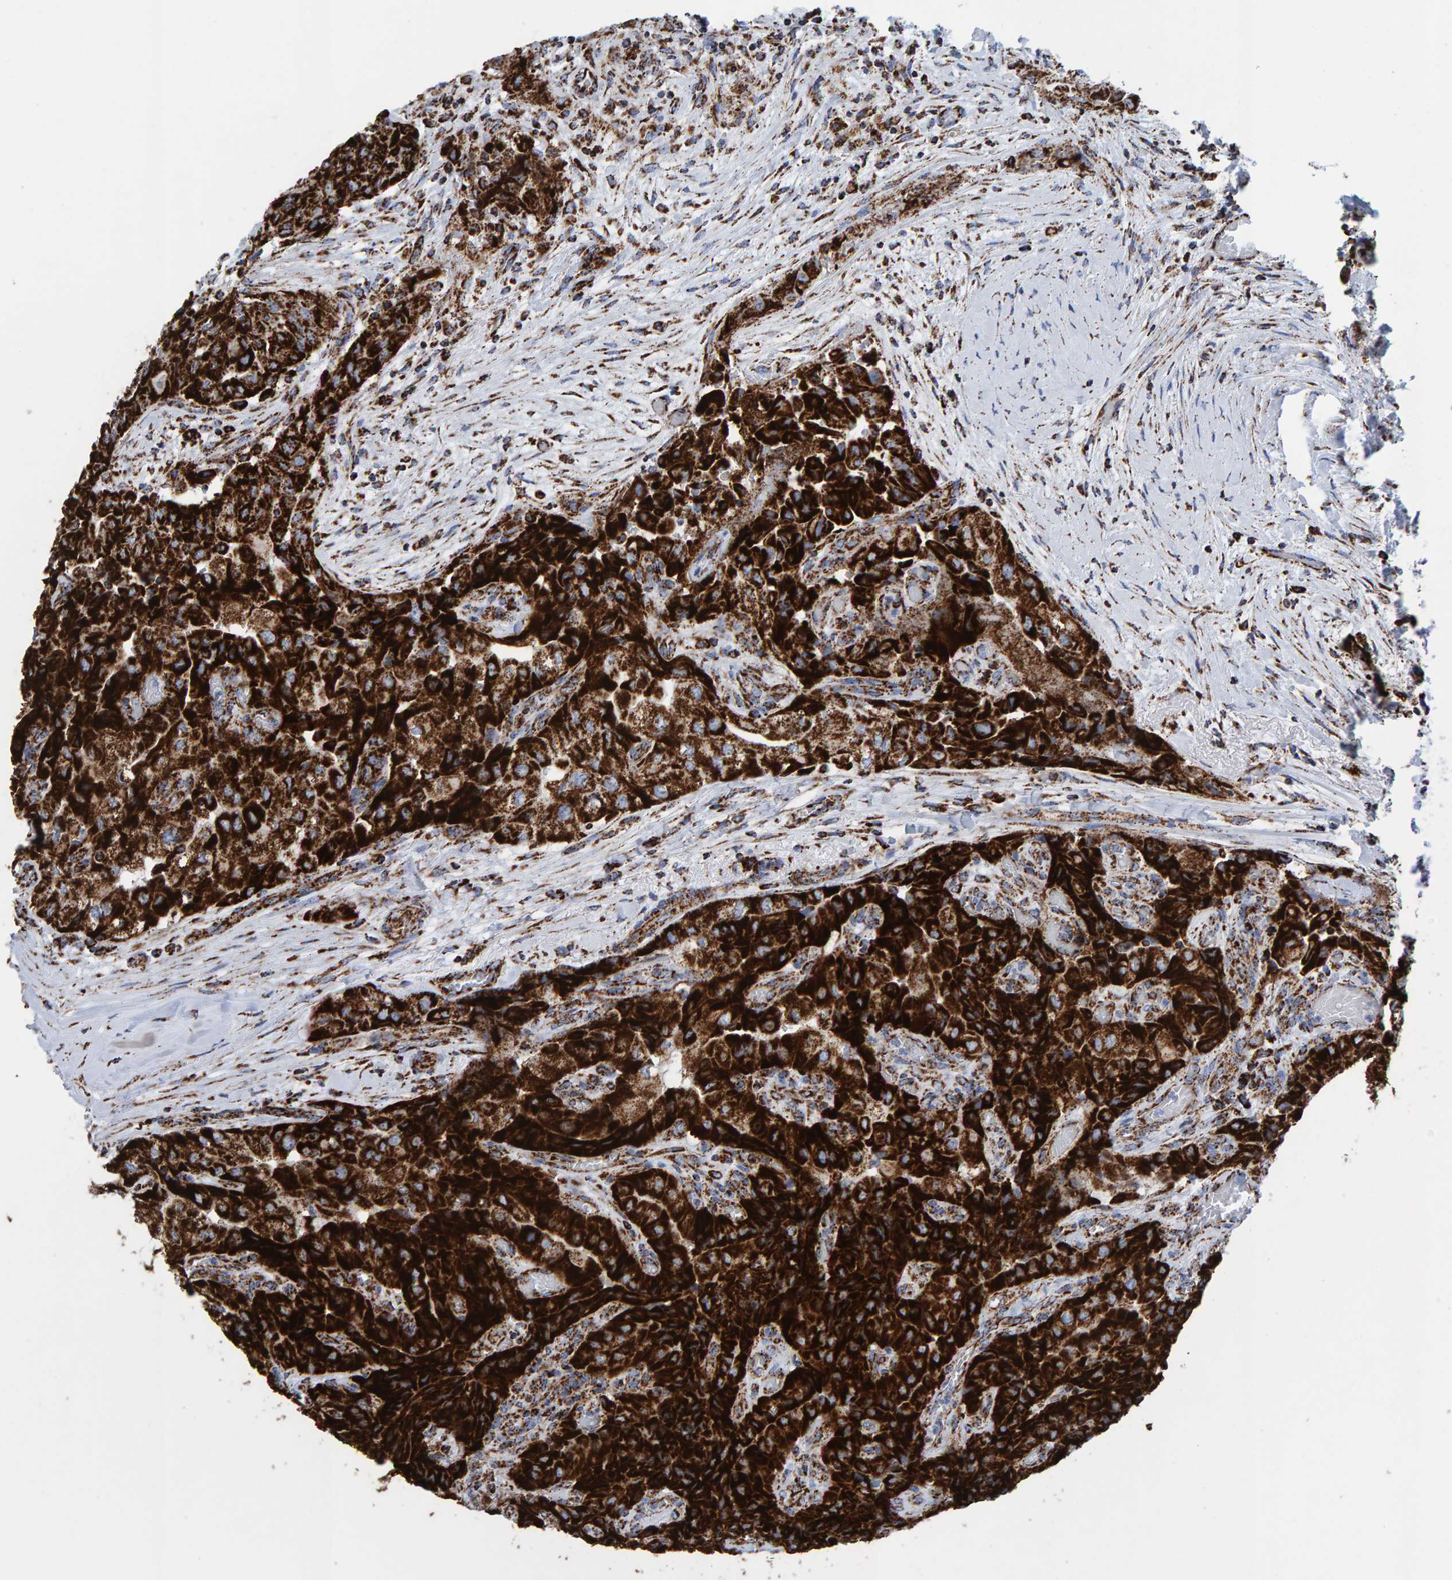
{"staining": {"intensity": "strong", "quantity": ">75%", "location": "cytoplasmic/membranous"}, "tissue": "thyroid cancer", "cell_type": "Tumor cells", "image_type": "cancer", "snomed": [{"axis": "morphology", "description": "Papillary adenocarcinoma, NOS"}, {"axis": "topography", "description": "Thyroid gland"}], "caption": "DAB (3,3'-diaminobenzidine) immunohistochemical staining of human papillary adenocarcinoma (thyroid) displays strong cytoplasmic/membranous protein expression in about >75% of tumor cells.", "gene": "ENSG00000262660", "patient": {"sex": "female", "age": 59}}